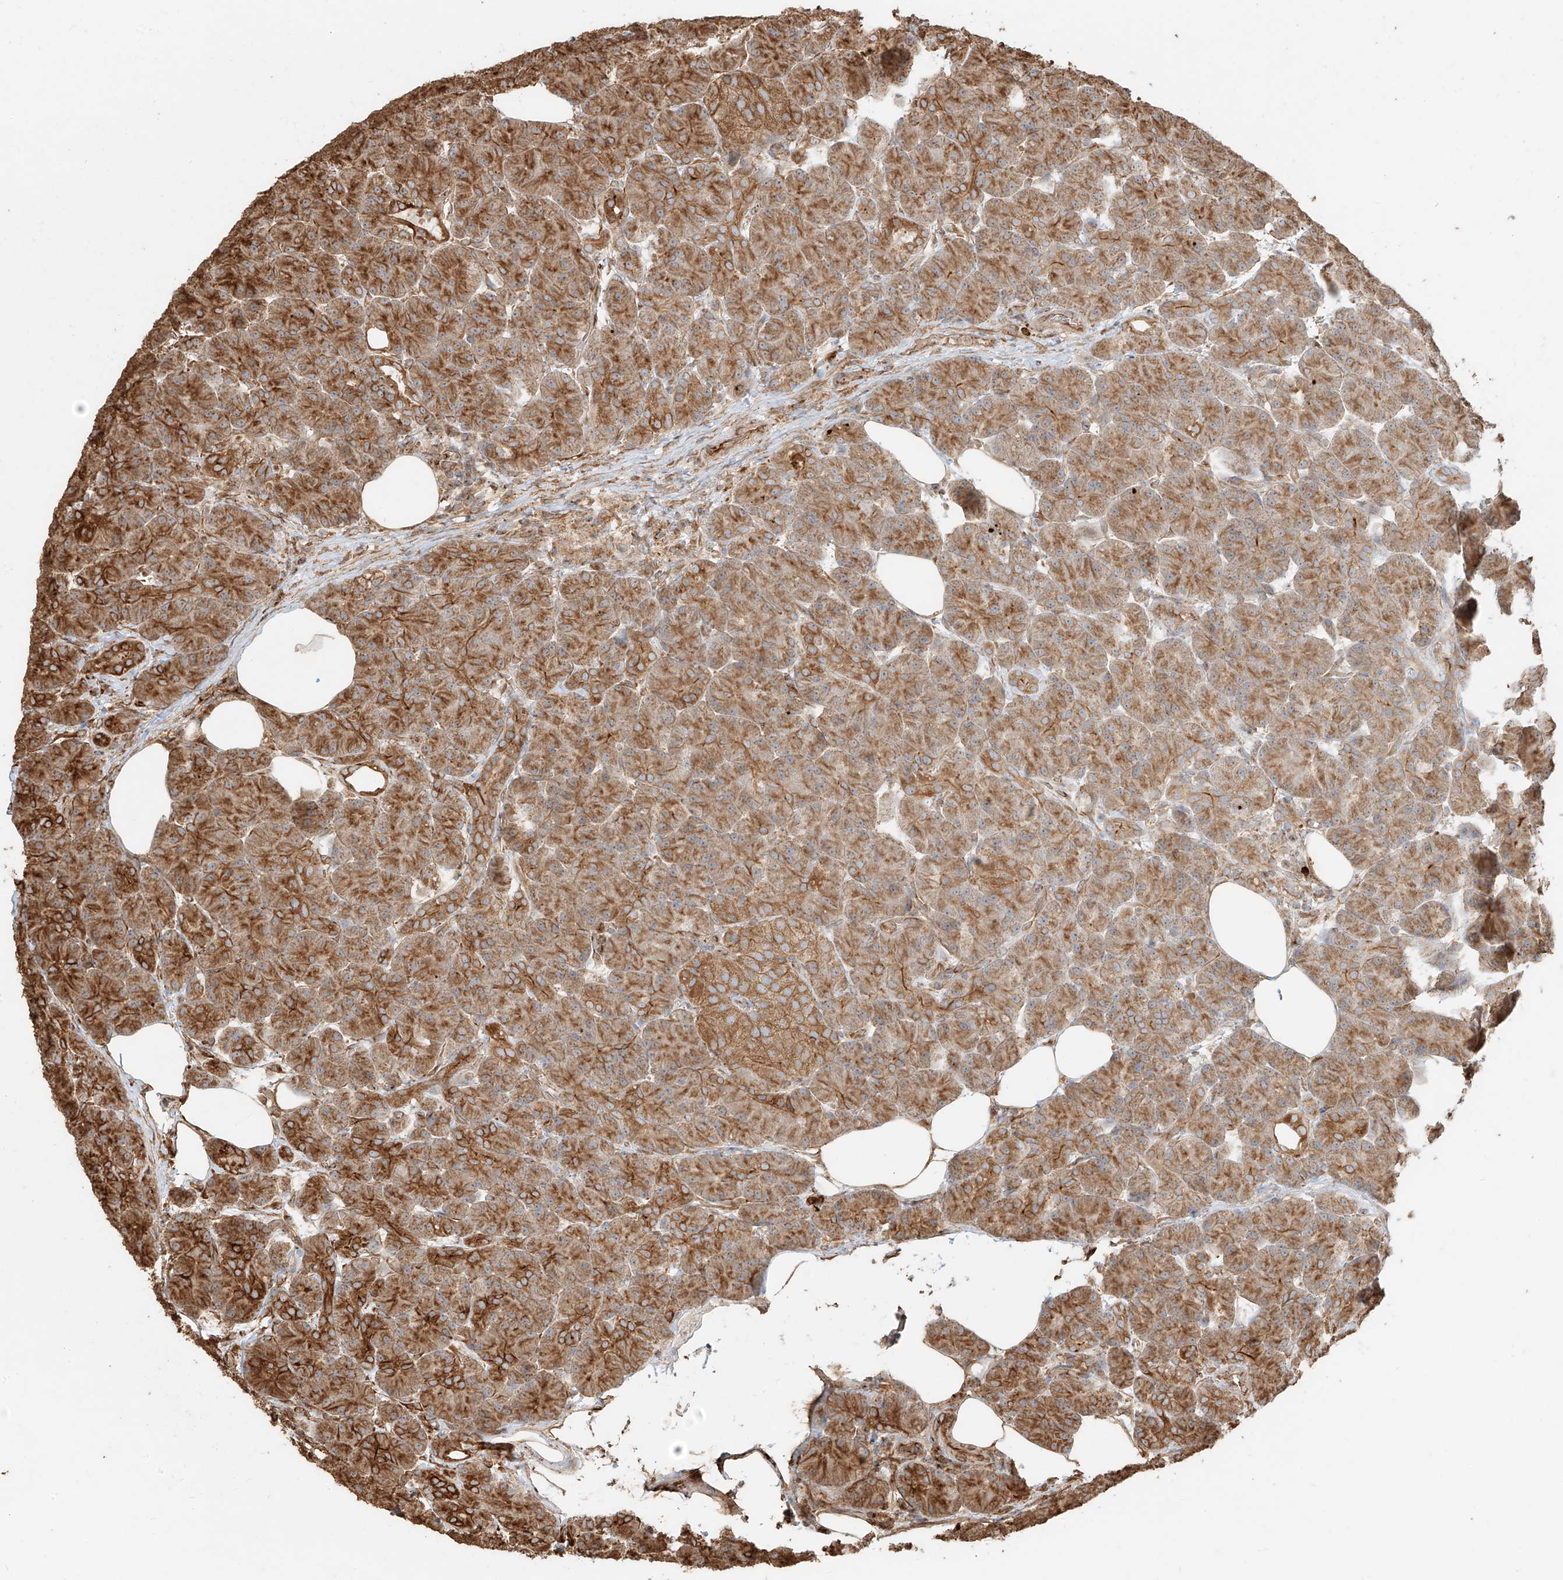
{"staining": {"intensity": "moderate", "quantity": ">75%", "location": "cytoplasmic/membranous"}, "tissue": "pancreas", "cell_type": "Exocrine glandular cells", "image_type": "normal", "snomed": [{"axis": "morphology", "description": "Normal tissue, NOS"}, {"axis": "topography", "description": "Pancreas"}], "caption": "IHC image of unremarkable pancreas: pancreas stained using IHC reveals medium levels of moderate protein expression localized specifically in the cytoplasmic/membranous of exocrine glandular cells, appearing as a cytoplasmic/membranous brown color.", "gene": "EFNB1", "patient": {"sex": "male", "age": 63}}